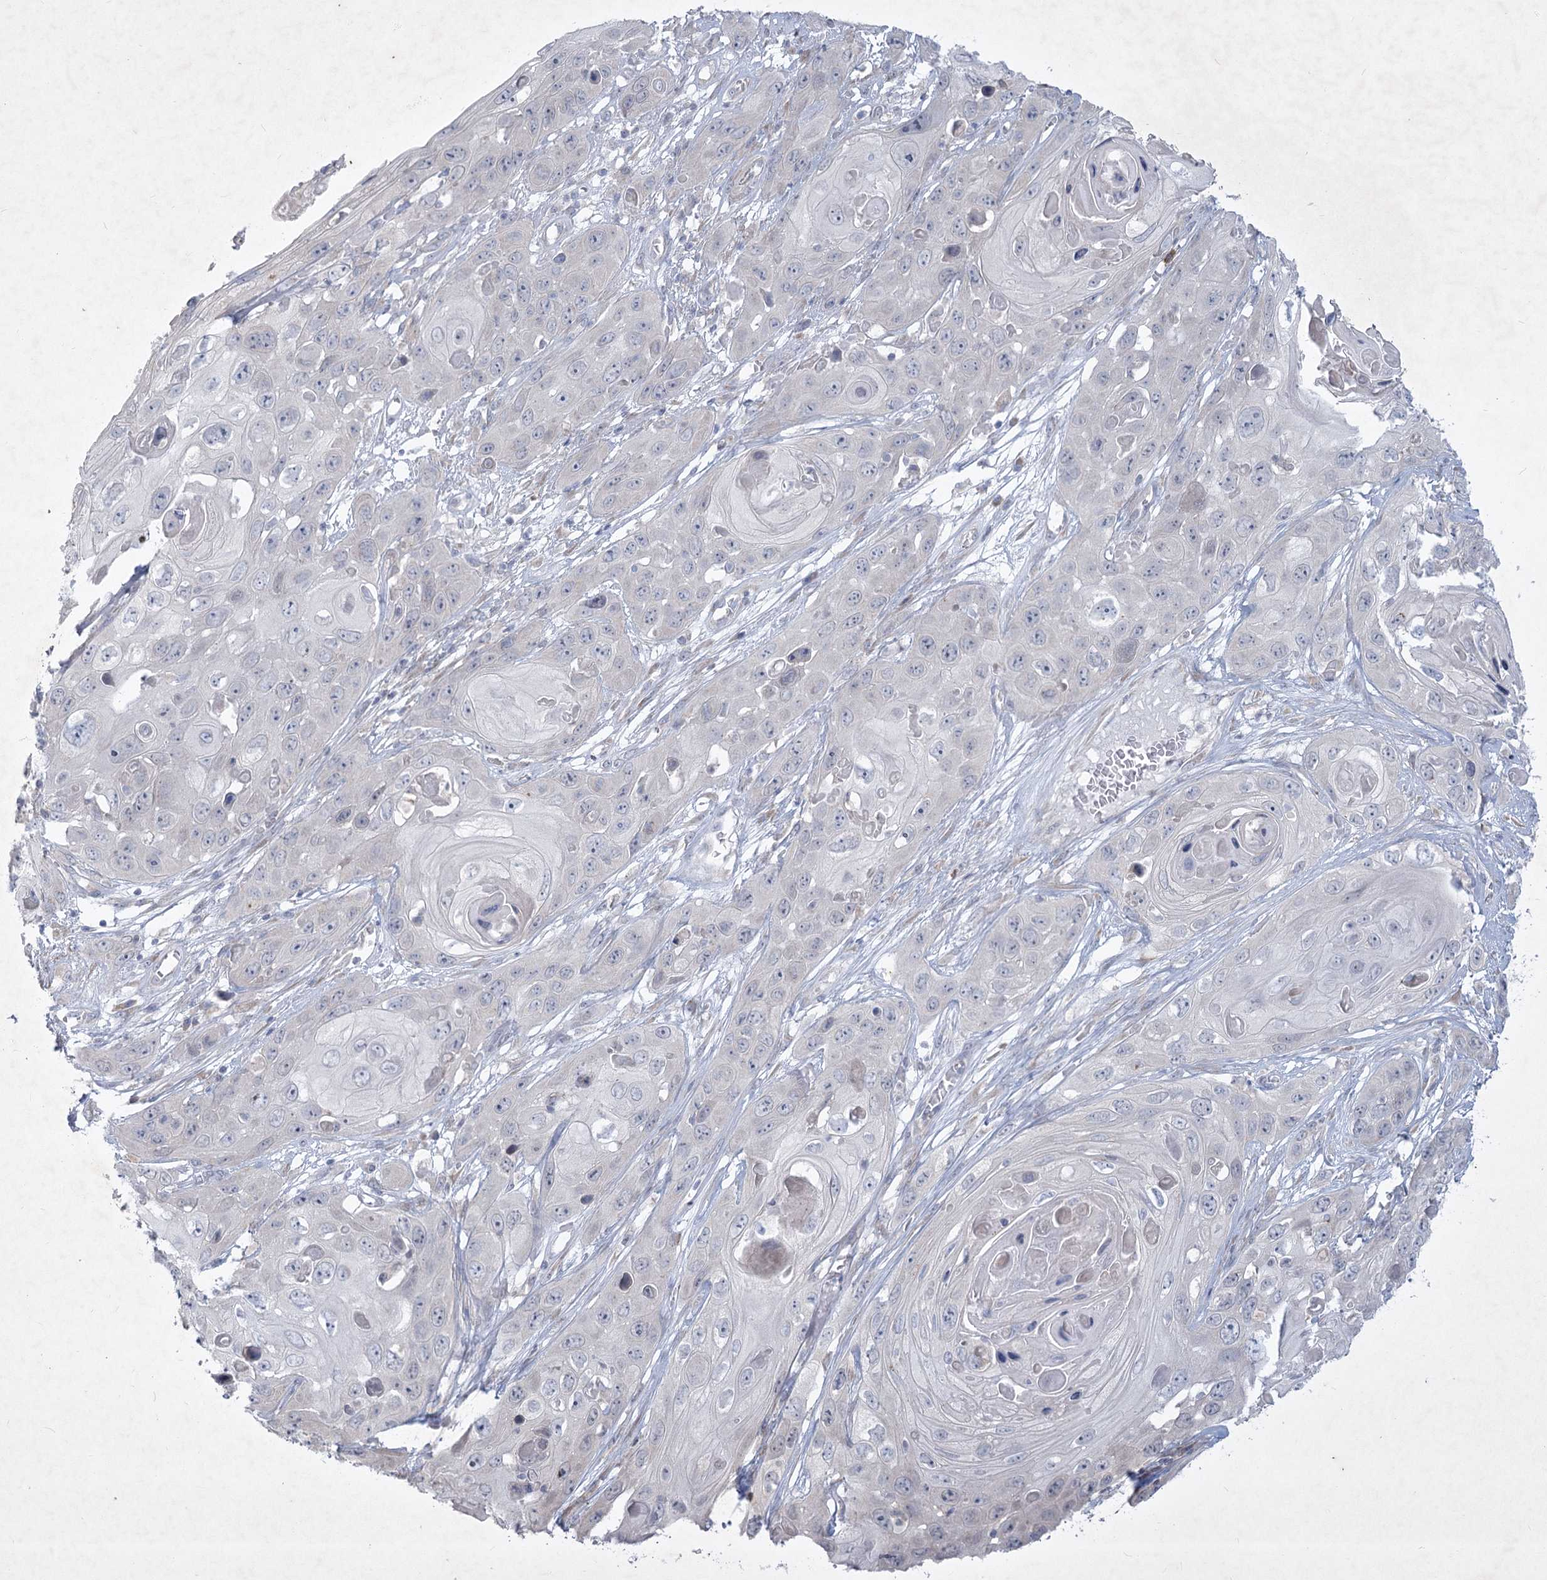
{"staining": {"intensity": "negative", "quantity": "none", "location": "none"}, "tissue": "skin cancer", "cell_type": "Tumor cells", "image_type": "cancer", "snomed": [{"axis": "morphology", "description": "Squamous cell carcinoma, NOS"}, {"axis": "topography", "description": "Skin"}], "caption": "This is a micrograph of immunohistochemistry (IHC) staining of skin squamous cell carcinoma, which shows no staining in tumor cells.", "gene": "PLA2G12A", "patient": {"sex": "male", "age": 55}}